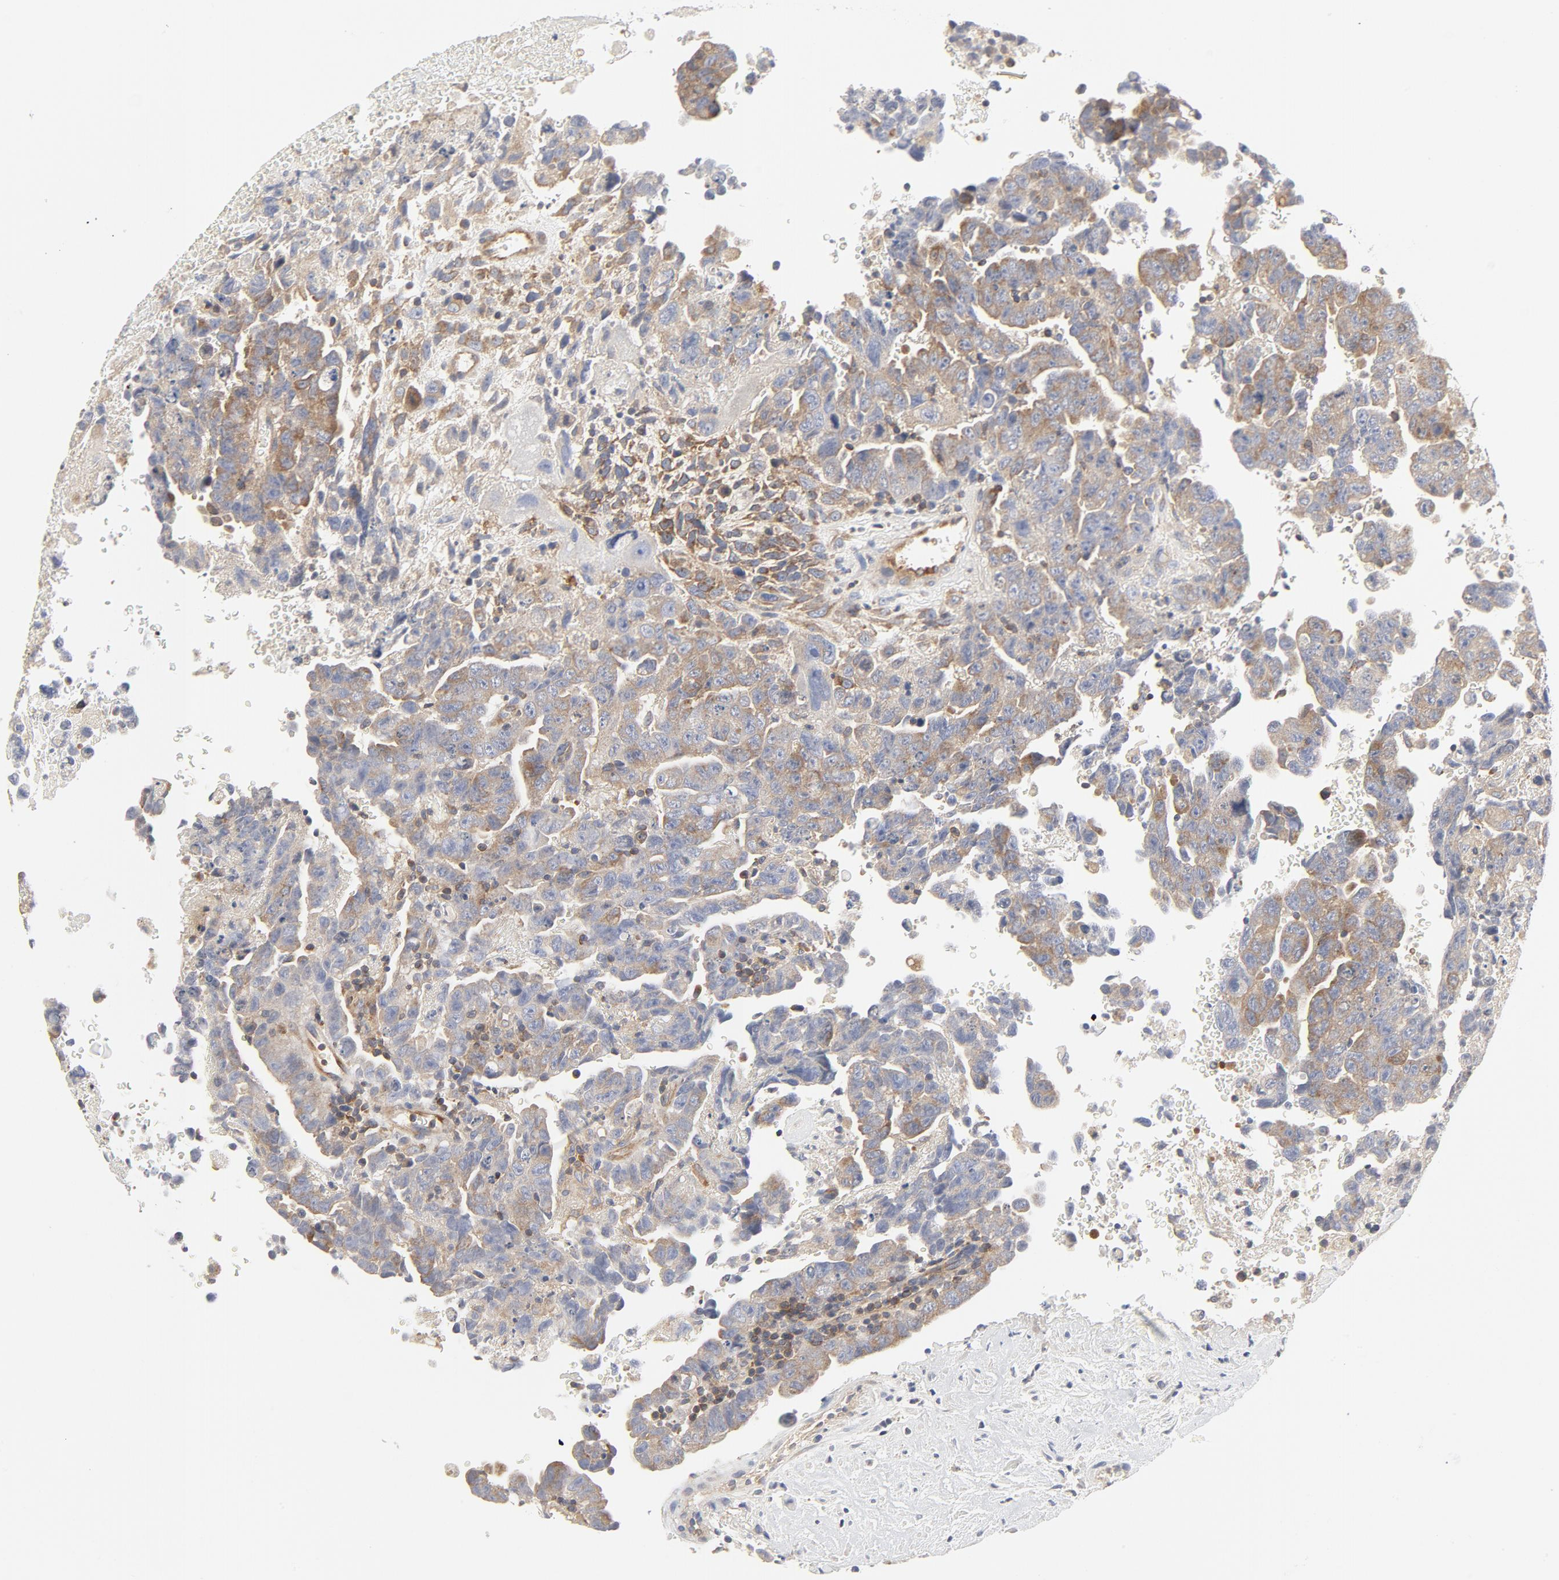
{"staining": {"intensity": "moderate", "quantity": ">75%", "location": "cytoplasmic/membranous"}, "tissue": "testis cancer", "cell_type": "Tumor cells", "image_type": "cancer", "snomed": [{"axis": "morphology", "description": "Carcinoma, Embryonal, NOS"}, {"axis": "topography", "description": "Testis"}], "caption": "Immunohistochemistry histopathology image of neoplastic tissue: testis cancer stained using IHC demonstrates medium levels of moderate protein expression localized specifically in the cytoplasmic/membranous of tumor cells, appearing as a cytoplasmic/membranous brown color.", "gene": "RABEP1", "patient": {"sex": "male", "age": 28}}